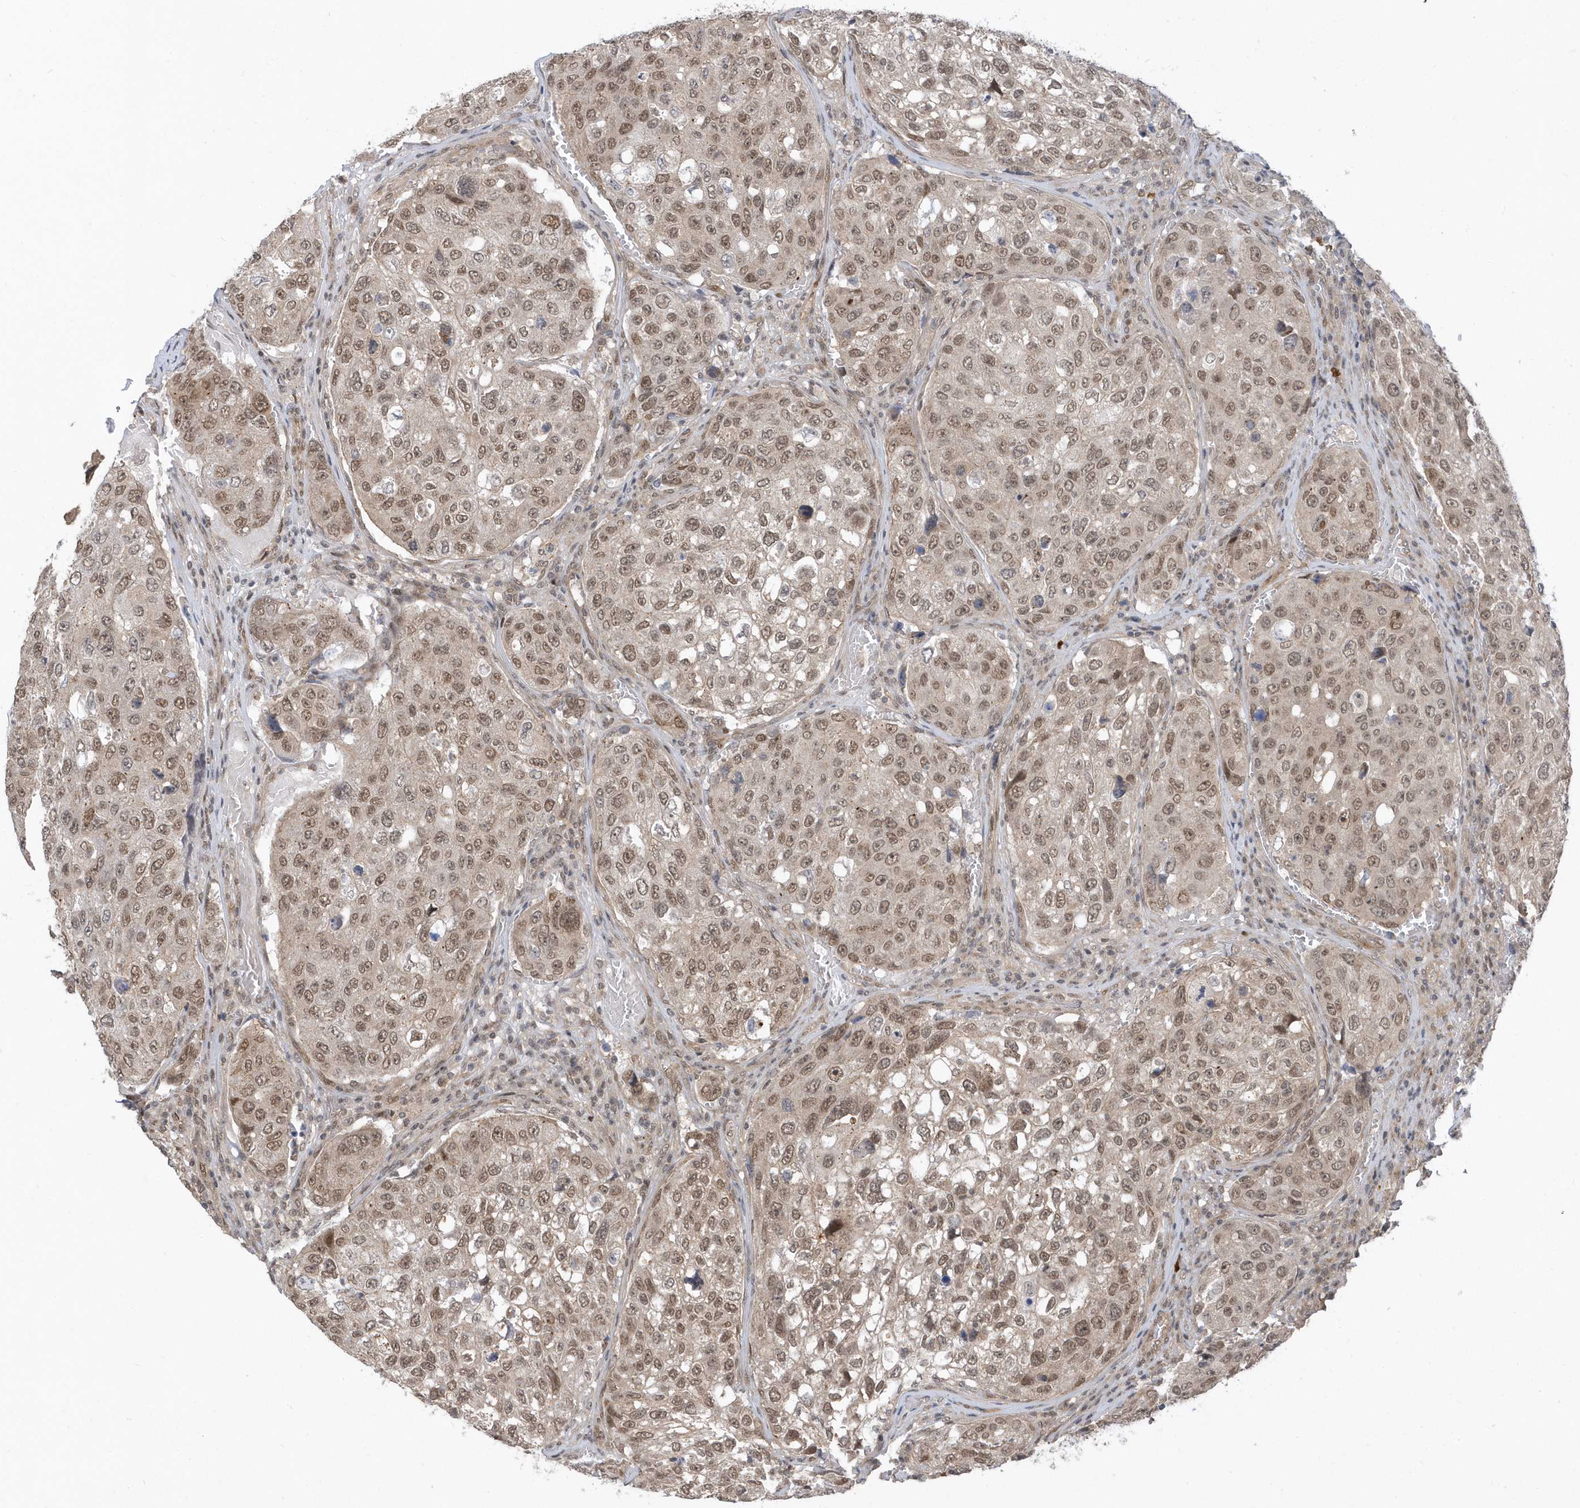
{"staining": {"intensity": "moderate", "quantity": "25%-75%", "location": "nuclear"}, "tissue": "urothelial cancer", "cell_type": "Tumor cells", "image_type": "cancer", "snomed": [{"axis": "morphology", "description": "Urothelial carcinoma, High grade"}, {"axis": "topography", "description": "Lymph node"}, {"axis": "topography", "description": "Urinary bladder"}], "caption": "IHC (DAB (3,3'-diaminobenzidine)) staining of urothelial cancer shows moderate nuclear protein staining in approximately 25%-75% of tumor cells.", "gene": "USP53", "patient": {"sex": "male", "age": 51}}